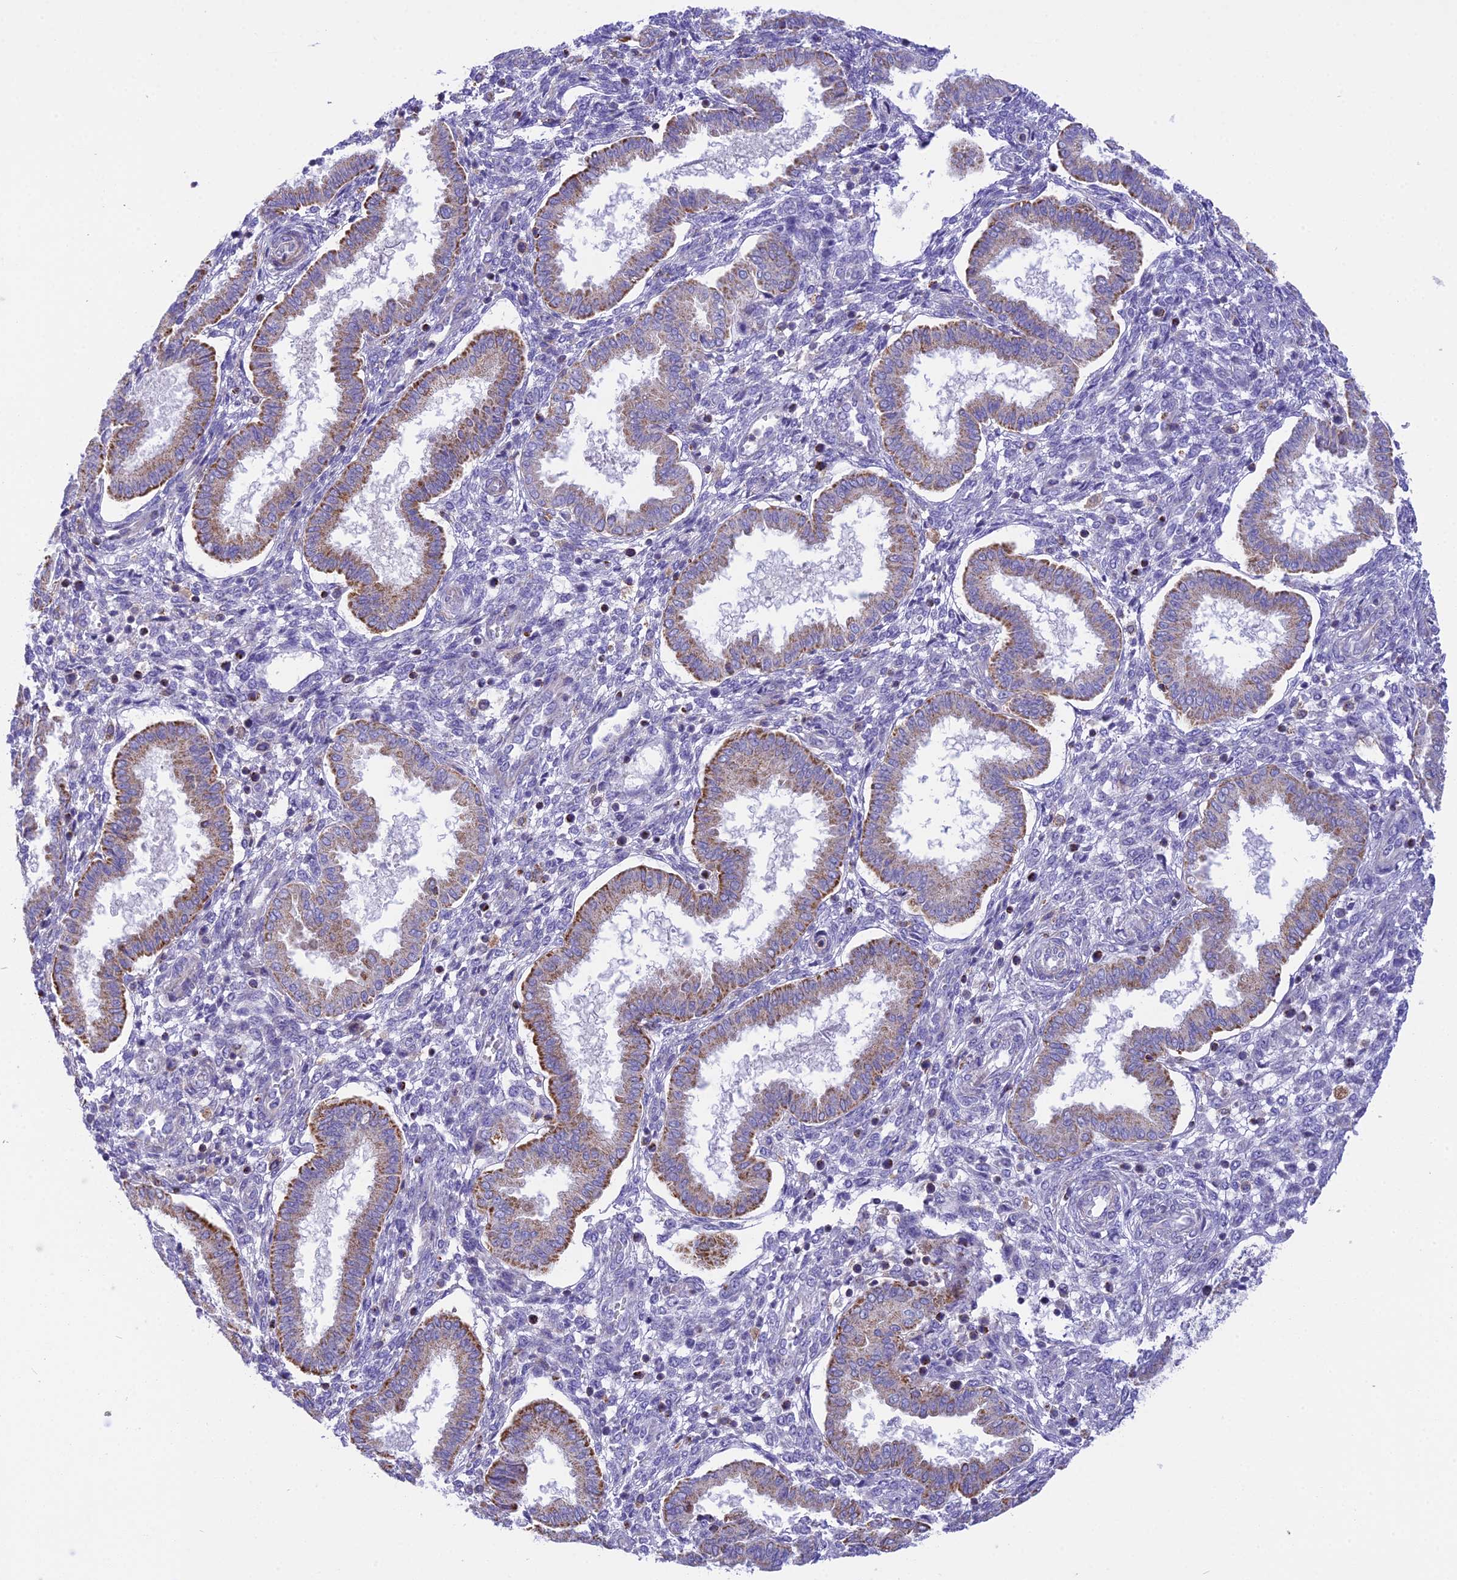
{"staining": {"intensity": "weak", "quantity": "<25%", "location": "cytoplasmic/membranous"}, "tissue": "endometrium", "cell_type": "Cells in endometrial stroma", "image_type": "normal", "snomed": [{"axis": "morphology", "description": "Normal tissue, NOS"}, {"axis": "topography", "description": "Endometrium"}], "caption": "Cells in endometrial stroma show no significant protein staining in normal endometrium. (Stains: DAB IHC with hematoxylin counter stain, Microscopy: brightfield microscopy at high magnification).", "gene": "CORO7", "patient": {"sex": "female", "age": 24}}